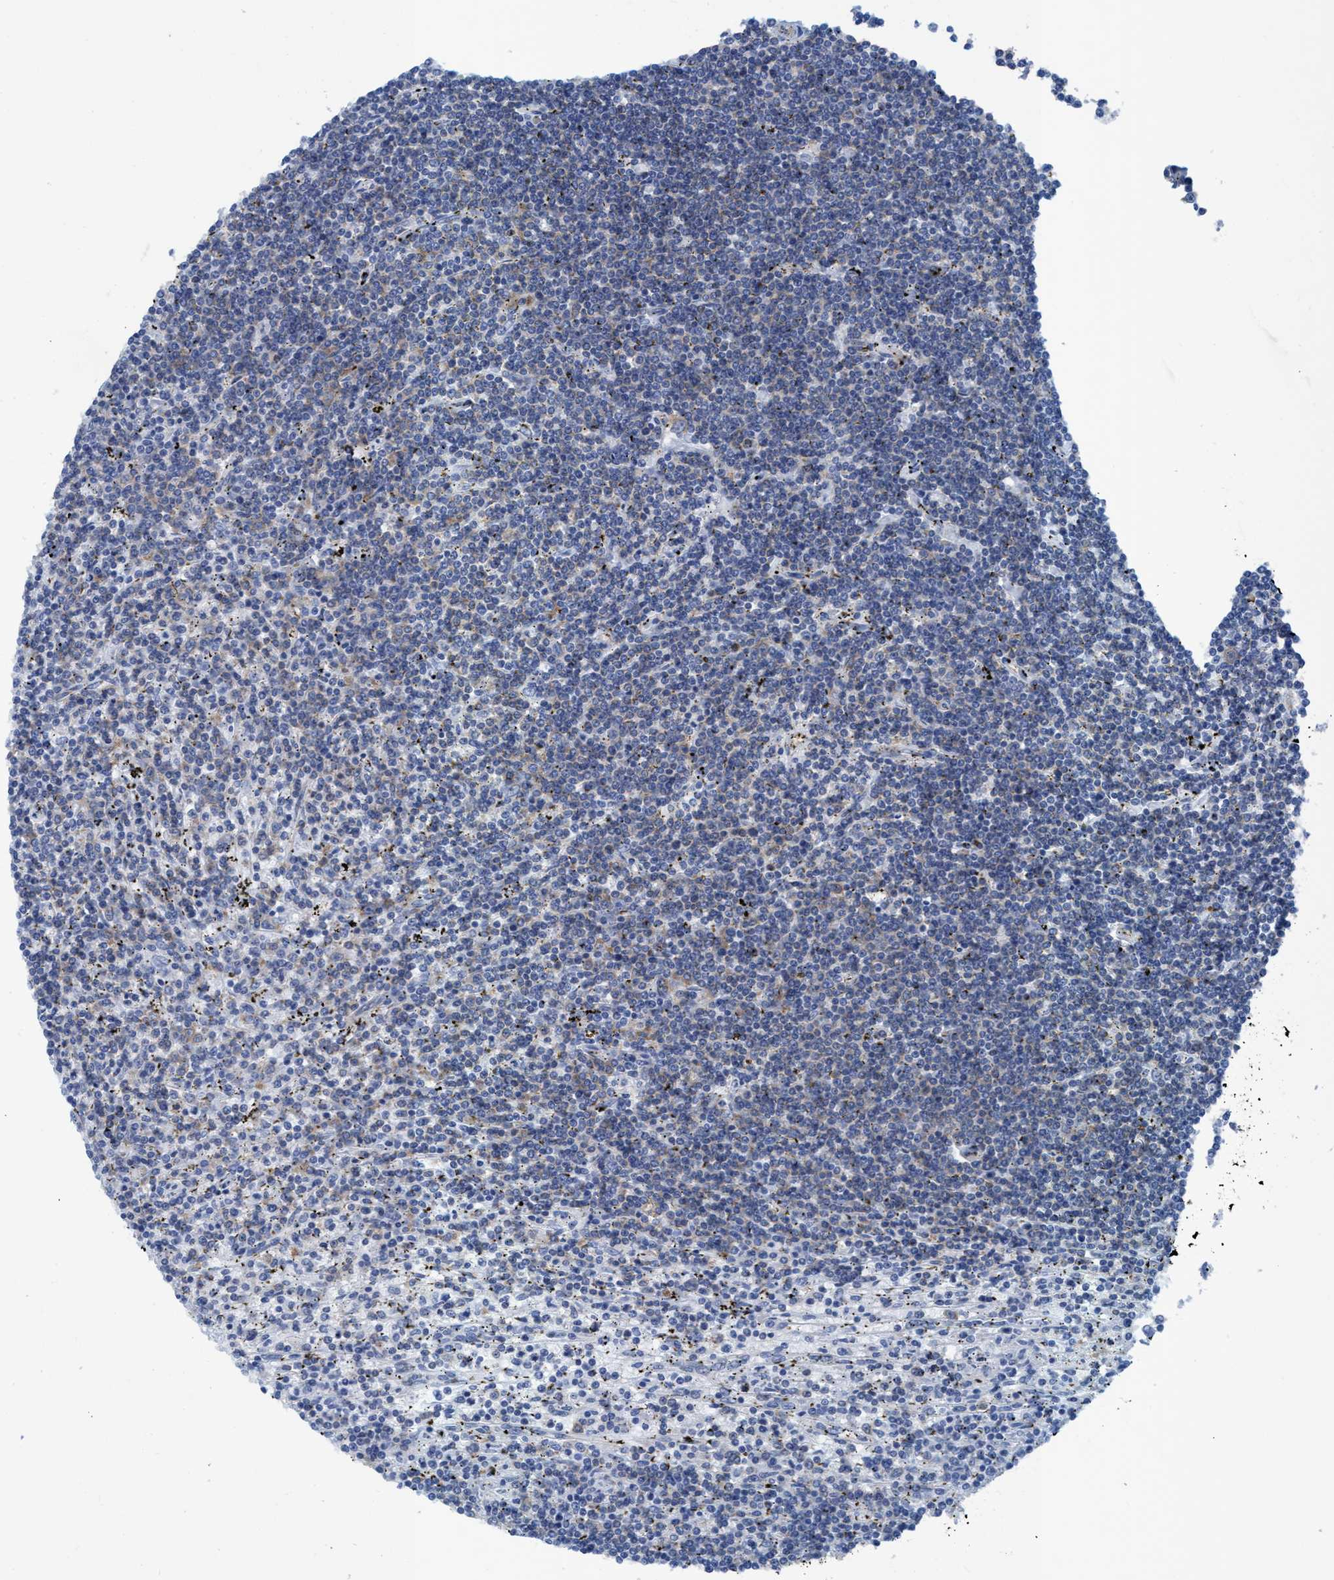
{"staining": {"intensity": "weak", "quantity": "<25%", "location": "cytoplasmic/membranous"}, "tissue": "lymphoma", "cell_type": "Tumor cells", "image_type": "cancer", "snomed": [{"axis": "morphology", "description": "Malignant lymphoma, non-Hodgkin's type, Low grade"}, {"axis": "topography", "description": "Spleen"}], "caption": "A histopathology image of human malignant lymphoma, non-Hodgkin's type (low-grade) is negative for staining in tumor cells.", "gene": "NMT1", "patient": {"sex": "male", "age": 76}}